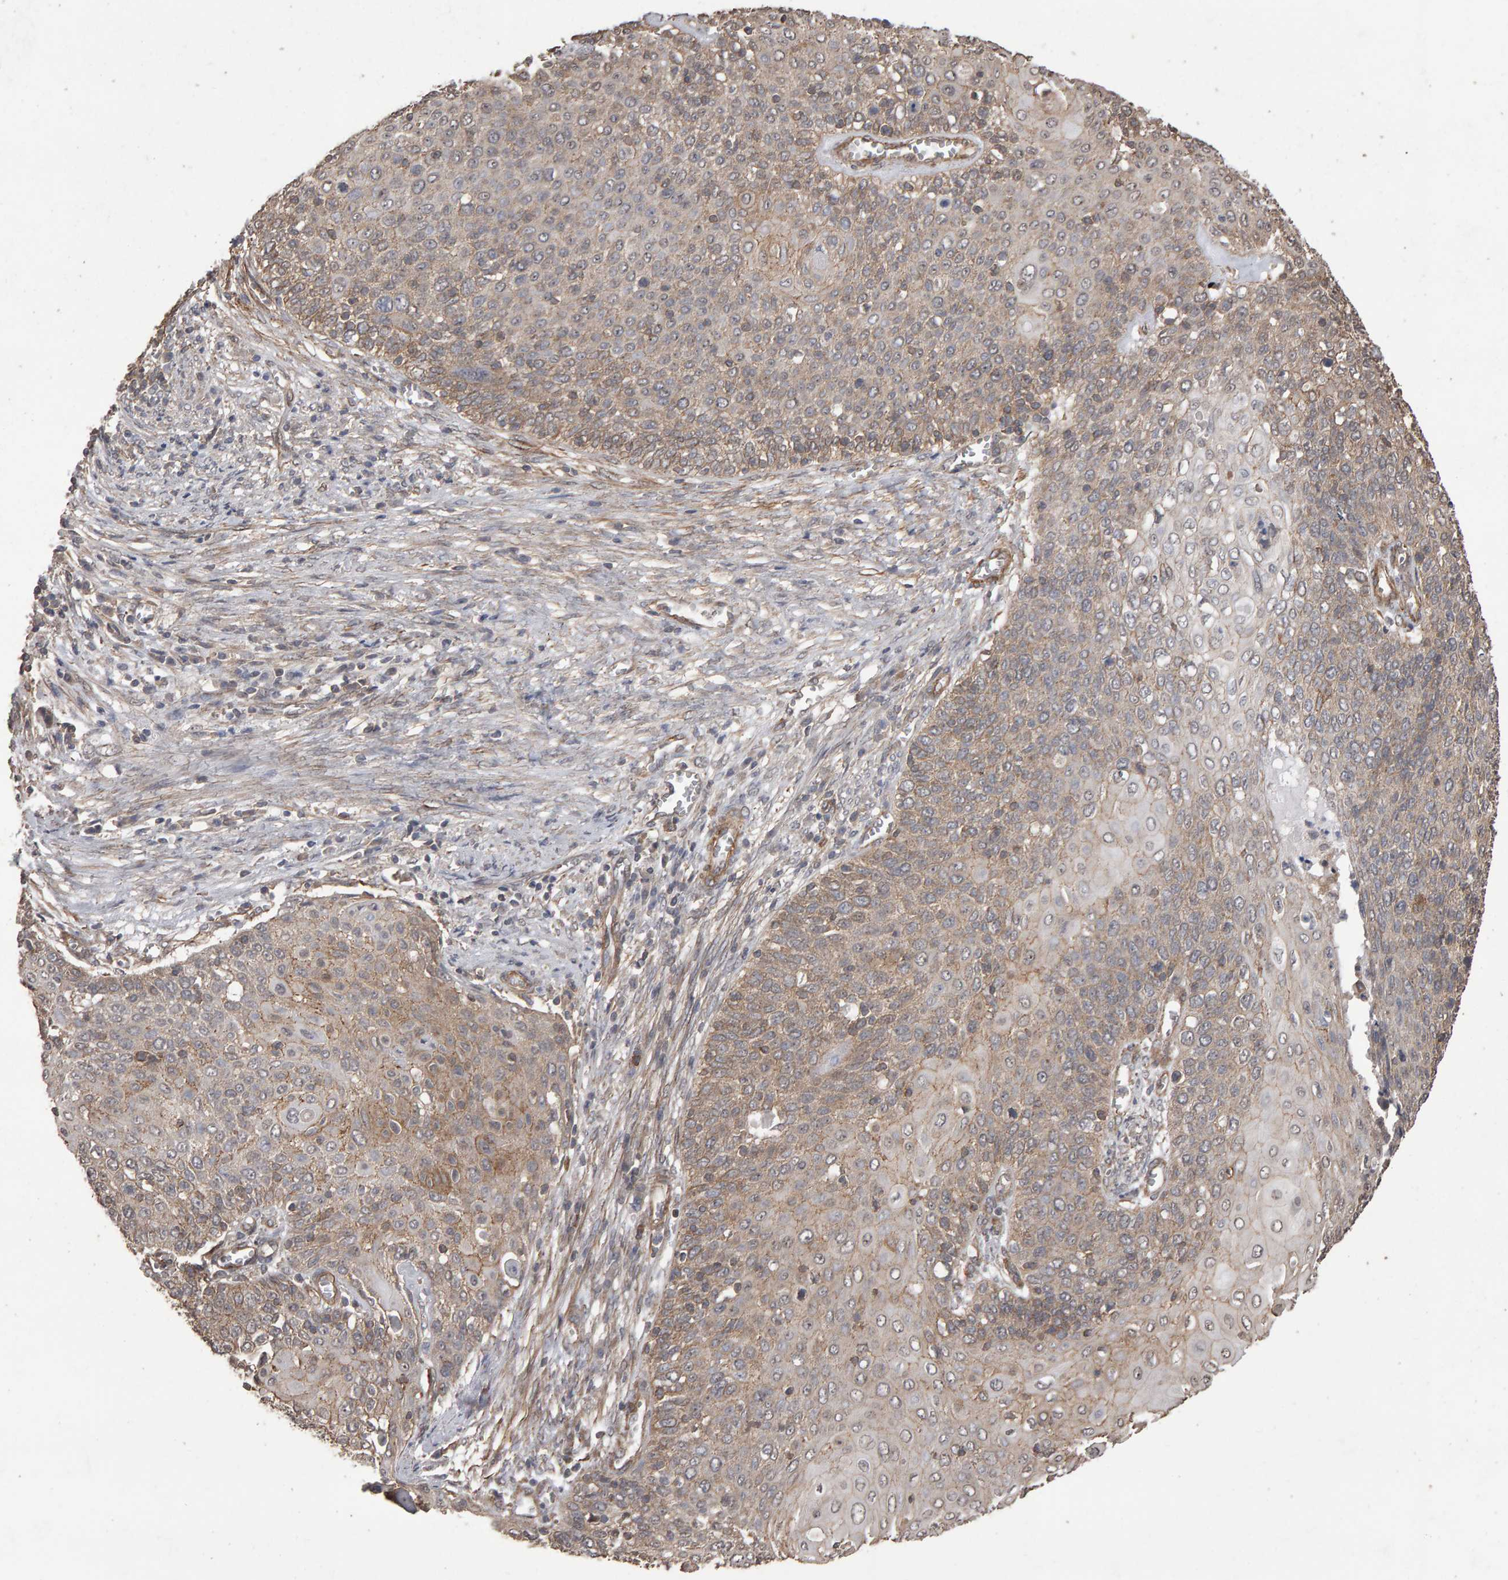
{"staining": {"intensity": "weak", "quantity": "25%-75%", "location": "cytoplasmic/membranous"}, "tissue": "cervical cancer", "cell_type": "Tumor cells", "image_type": "cancer", "snomed": [{"axis": "morphology", "description": "Squamous cell carcinoma, NOS"}, {"axis": "topography", "description": "Cervix"}], "caption": "IHC (DAB (3,3'-diaminobenzidine)) staining of human cervical cancer (squamous cell carcinoma) shows weak cytoplasmic/membranous protein staining in approximately 25%-75% of tumor cells. The staining was performed using DAB (3,3'-diaminobenzidine), with brown indicating positive protein expression. Nuclei are stained blue with hematoxylin.", "gene": "SCRIB", "patient": {"sex": "female", "age": 39}}